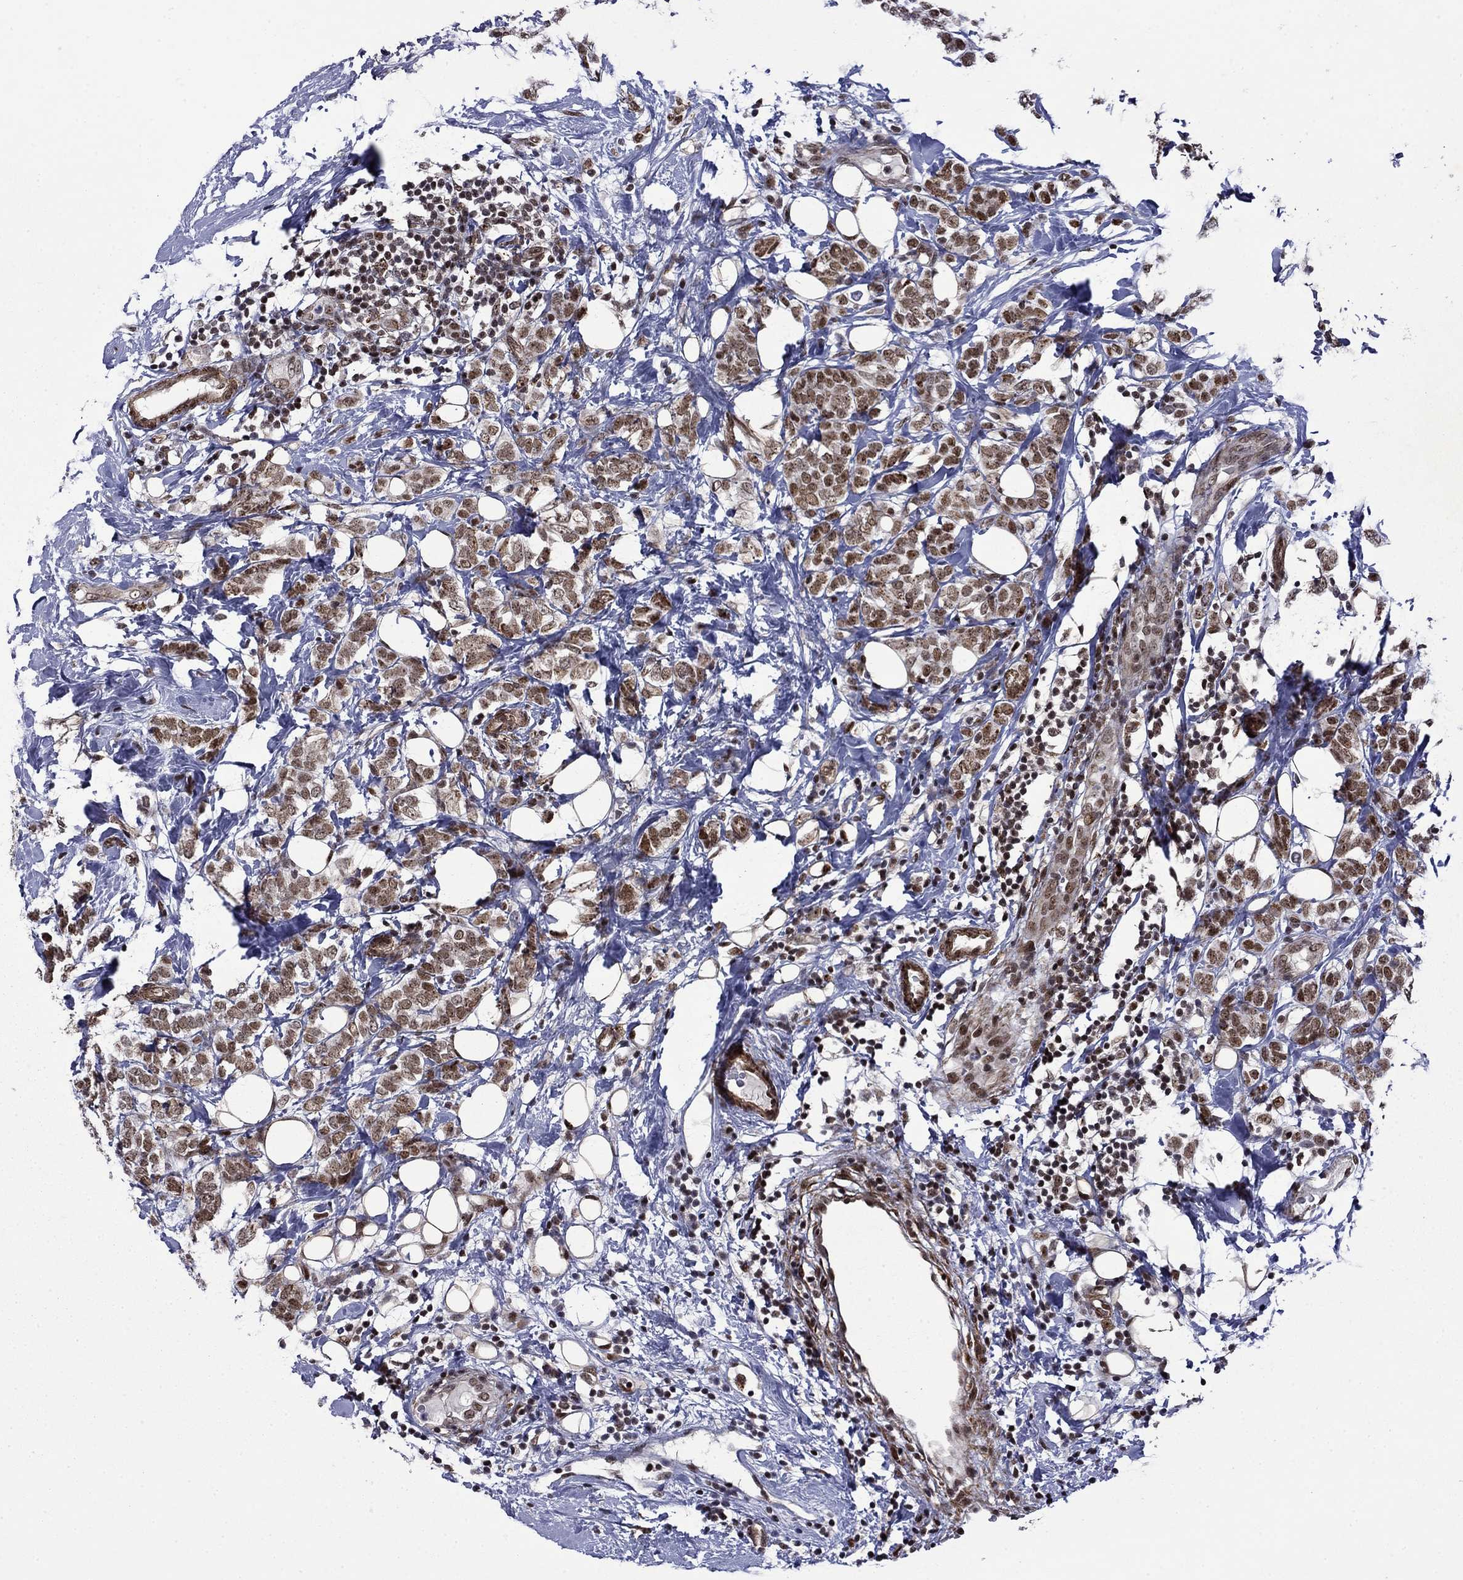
{"staining": {"intensity": "moderate", "quantity": ">75%", "location": "cytoplasmic/membranous"}, "tissue": "breast cancer", "cell_type": "Tumor cells", "image_type": "cancer", "snomed": [{"axis": "morphology", "description": "Lobular carcinoma"}, {"axis": "topography", "description": "Breast"}], "caption": "Approximately >75% of tumor cells in breast lobular carcinoma demonstrate moderate cytoplasmic/membranous protein expression as visualized by brown immunohistochemical staining.", "gene": "SURF2", "patient": {"sex": "female", "age": 49}}